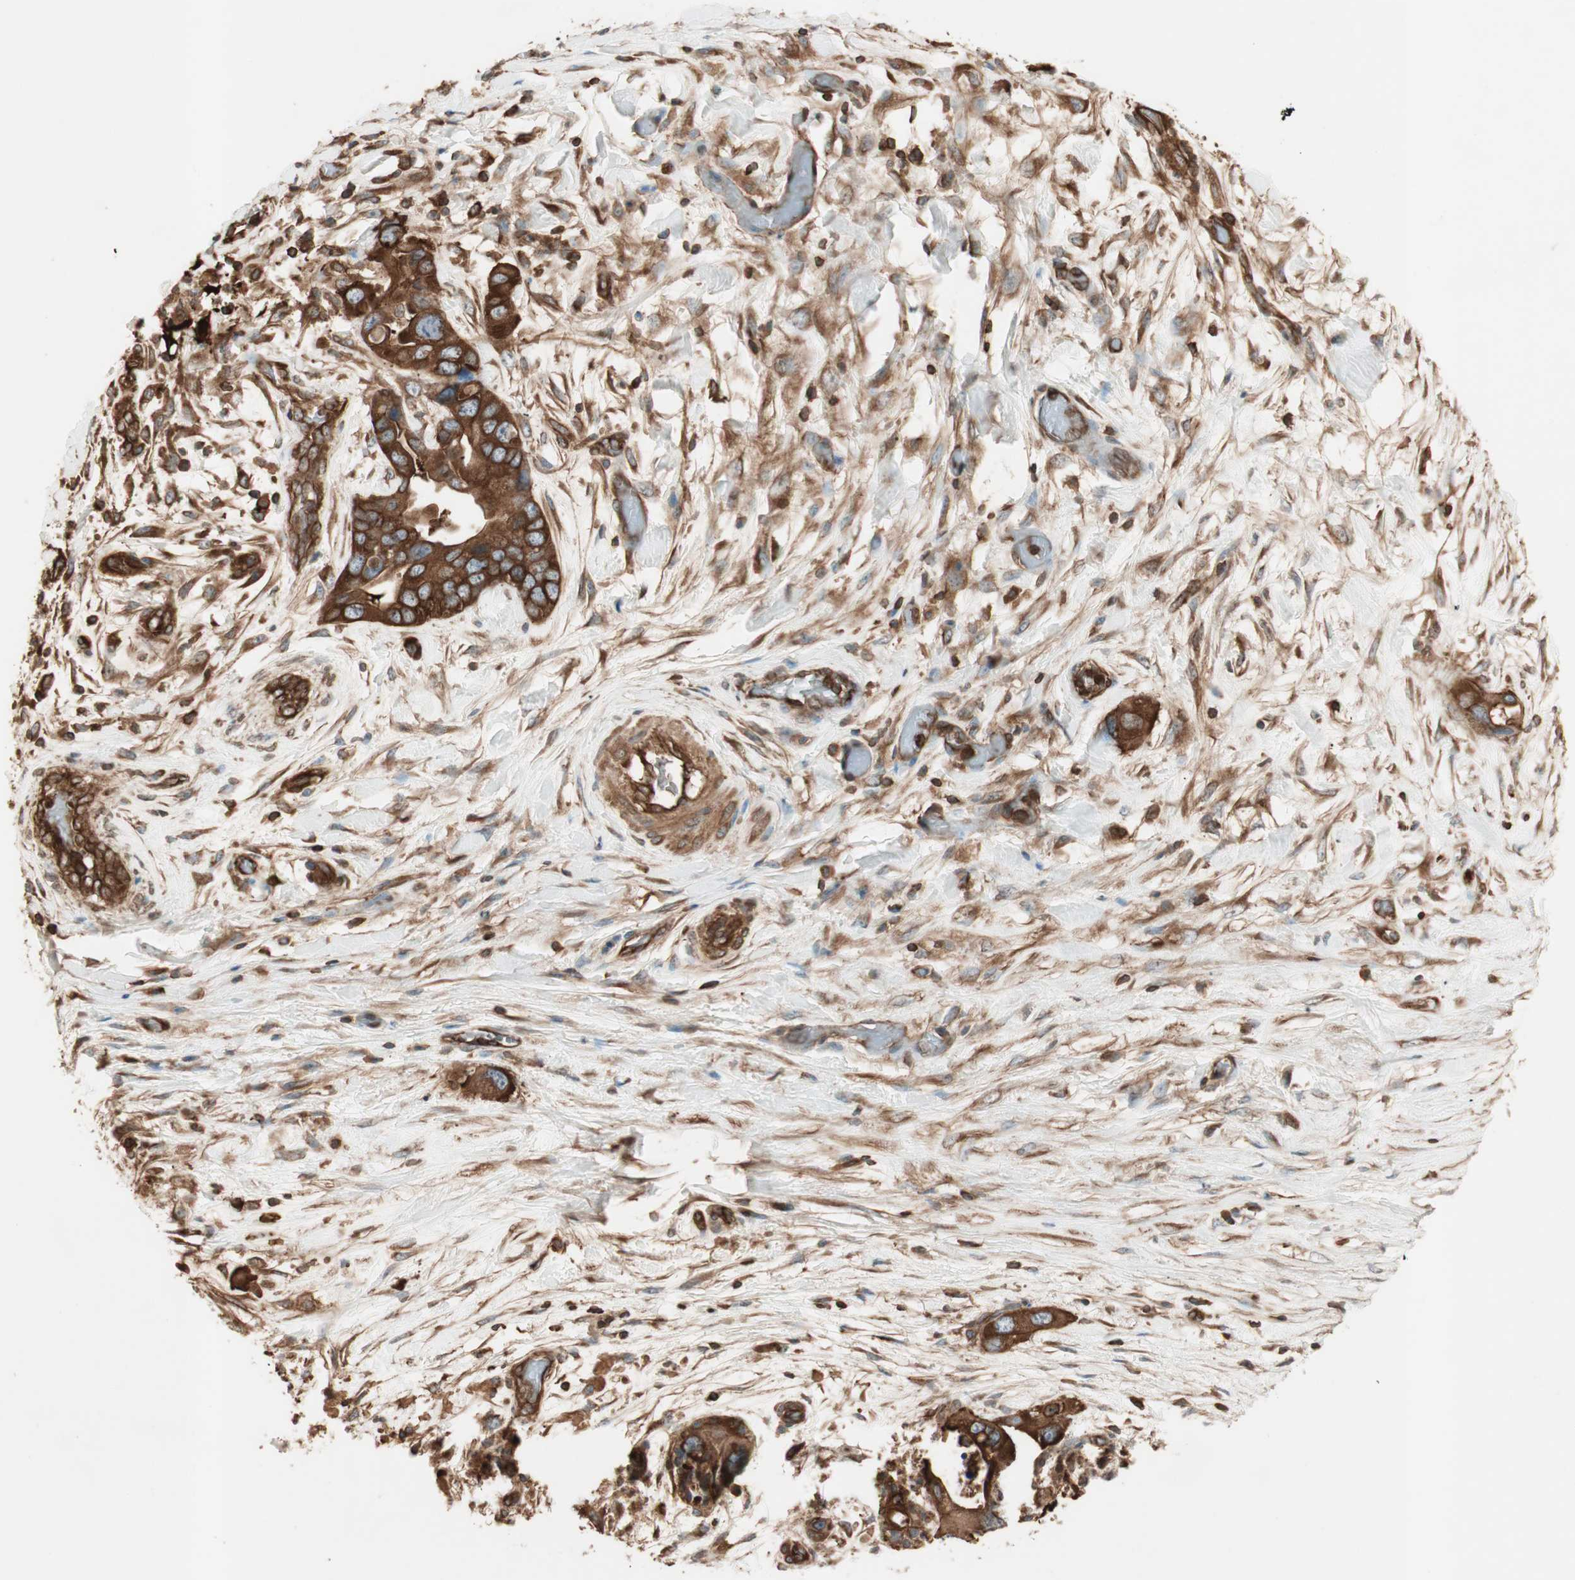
{"staining": {"intensity": "strong", "quantity": ">75%", "location": "cytoplasmic/membranous"}, "tissue": "pancreatic cancer", "cell_type": "Tumor cells", "image_type": "cancer", "snomed": [{"axis": "morphology", "description": "Adenocarcinoma, NOS"}, {"axis": "topography", "description": "Pancreas"}], "caption": "Immunohistochemical staining of human pancreatic cancer displays strong cytoplasmic/membranous protein expression in approximately >75% of tumor cells.", "gene": "TCP11L1", "patient": {"sex": "female", "age": 77}}